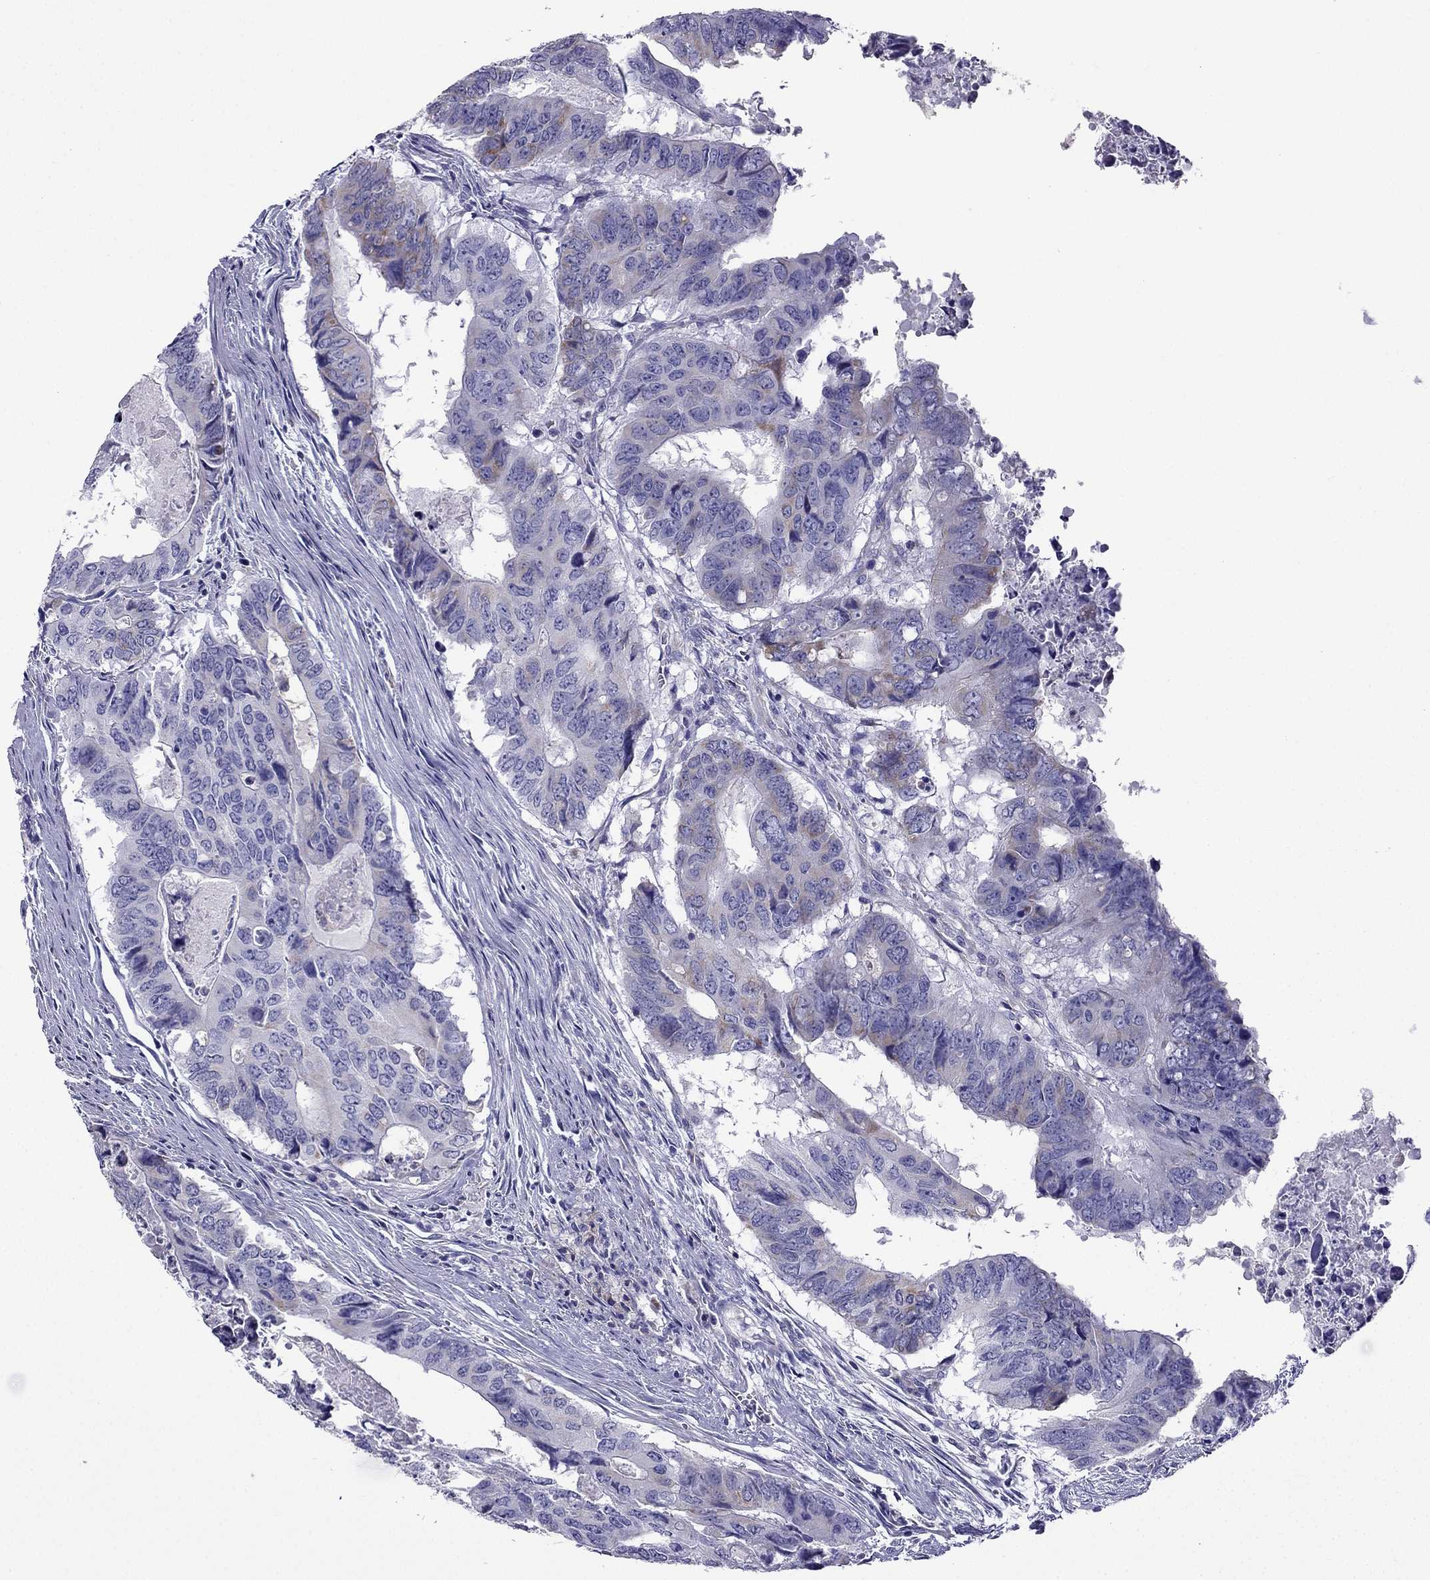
{"staining": {"intensity": "weak", "quantity": "<25%", "location": "cytoplasmic/membranous"}, "tissue": "colorectal cancer", "cell_type": "Tumor cells", "image_type": "cancer", "snomed": [{"axis": "morphology", "description": "Adenocarcinoma, NOS"}, {"axis": "topography", "description": "Colon"}], "caption": "Adenocarcinoma (colorectal) was stained to show a protein in brown. There is no significant staining in tumor cells. The staining was performed using DAB (3,3'-diaminobenzidine) to visualize the protein expression in brown, while the nuclei were stained in blue with hematoxylin (Magnification: 20x).", "gene": "KIF5A", "patient": {"sex": "male", "age": 79}}